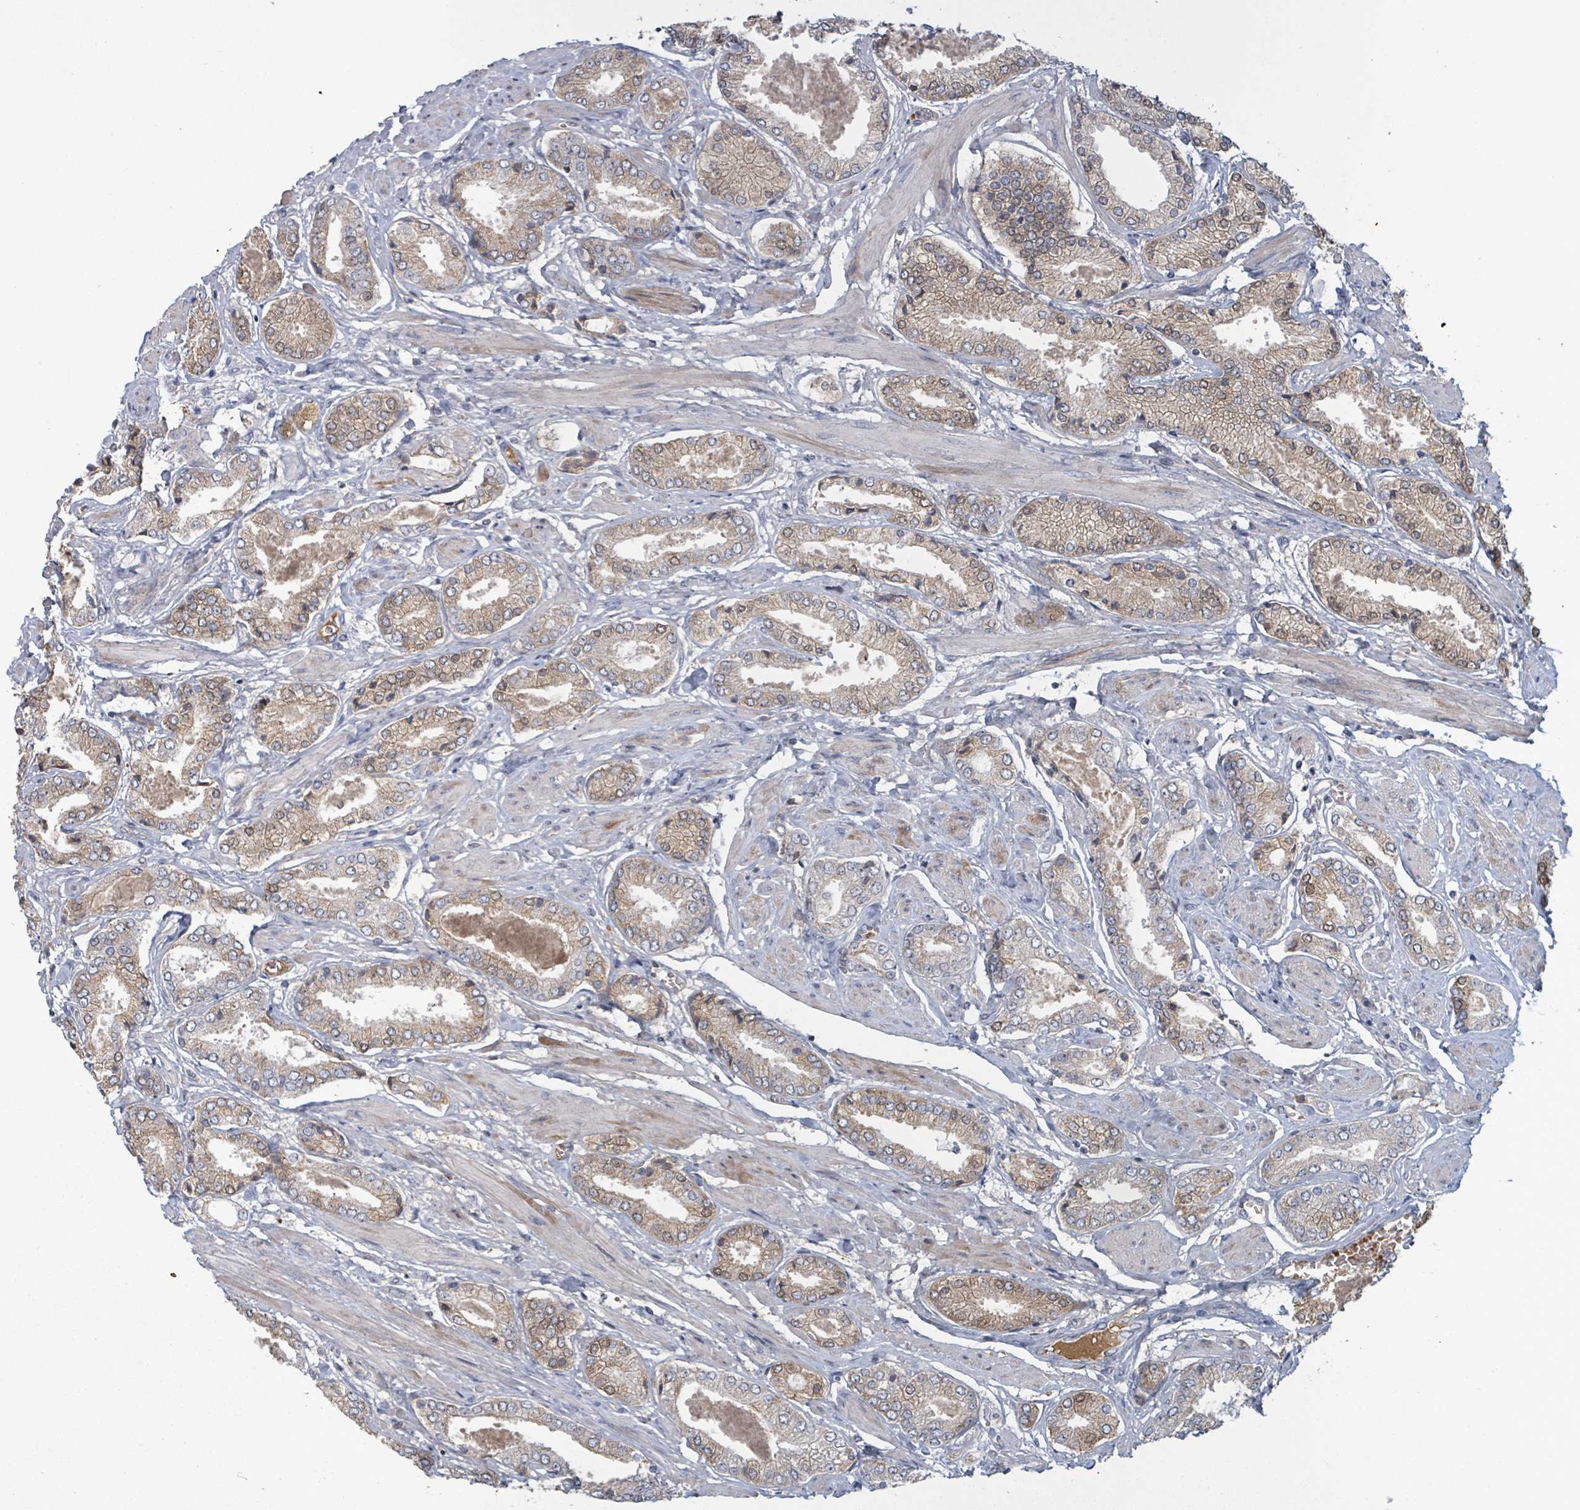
{"staining": {"intensity": "weak", "quantity": "25%-75%", "location": "cytoplasmic/membranous"}, "tissue": "prostate cancer", "cell_type": "Tumor cells", "image_type": "cancer", "snomed": [{"axis": "morphology", "description": "Adenocarcinoma, High grade"}, {"axis": "topography", "description": "Prostate and seminal vesicle, NOS"}], "caption": "Approximately 25%-75% of tumor cells in prostate cancer exhibit weak cytoplasmic/membranous protein positivity as visualized by brown immunohistochemical staining.", "gene": "GRM8", "patient": {"sex": "male", "age": 64}}